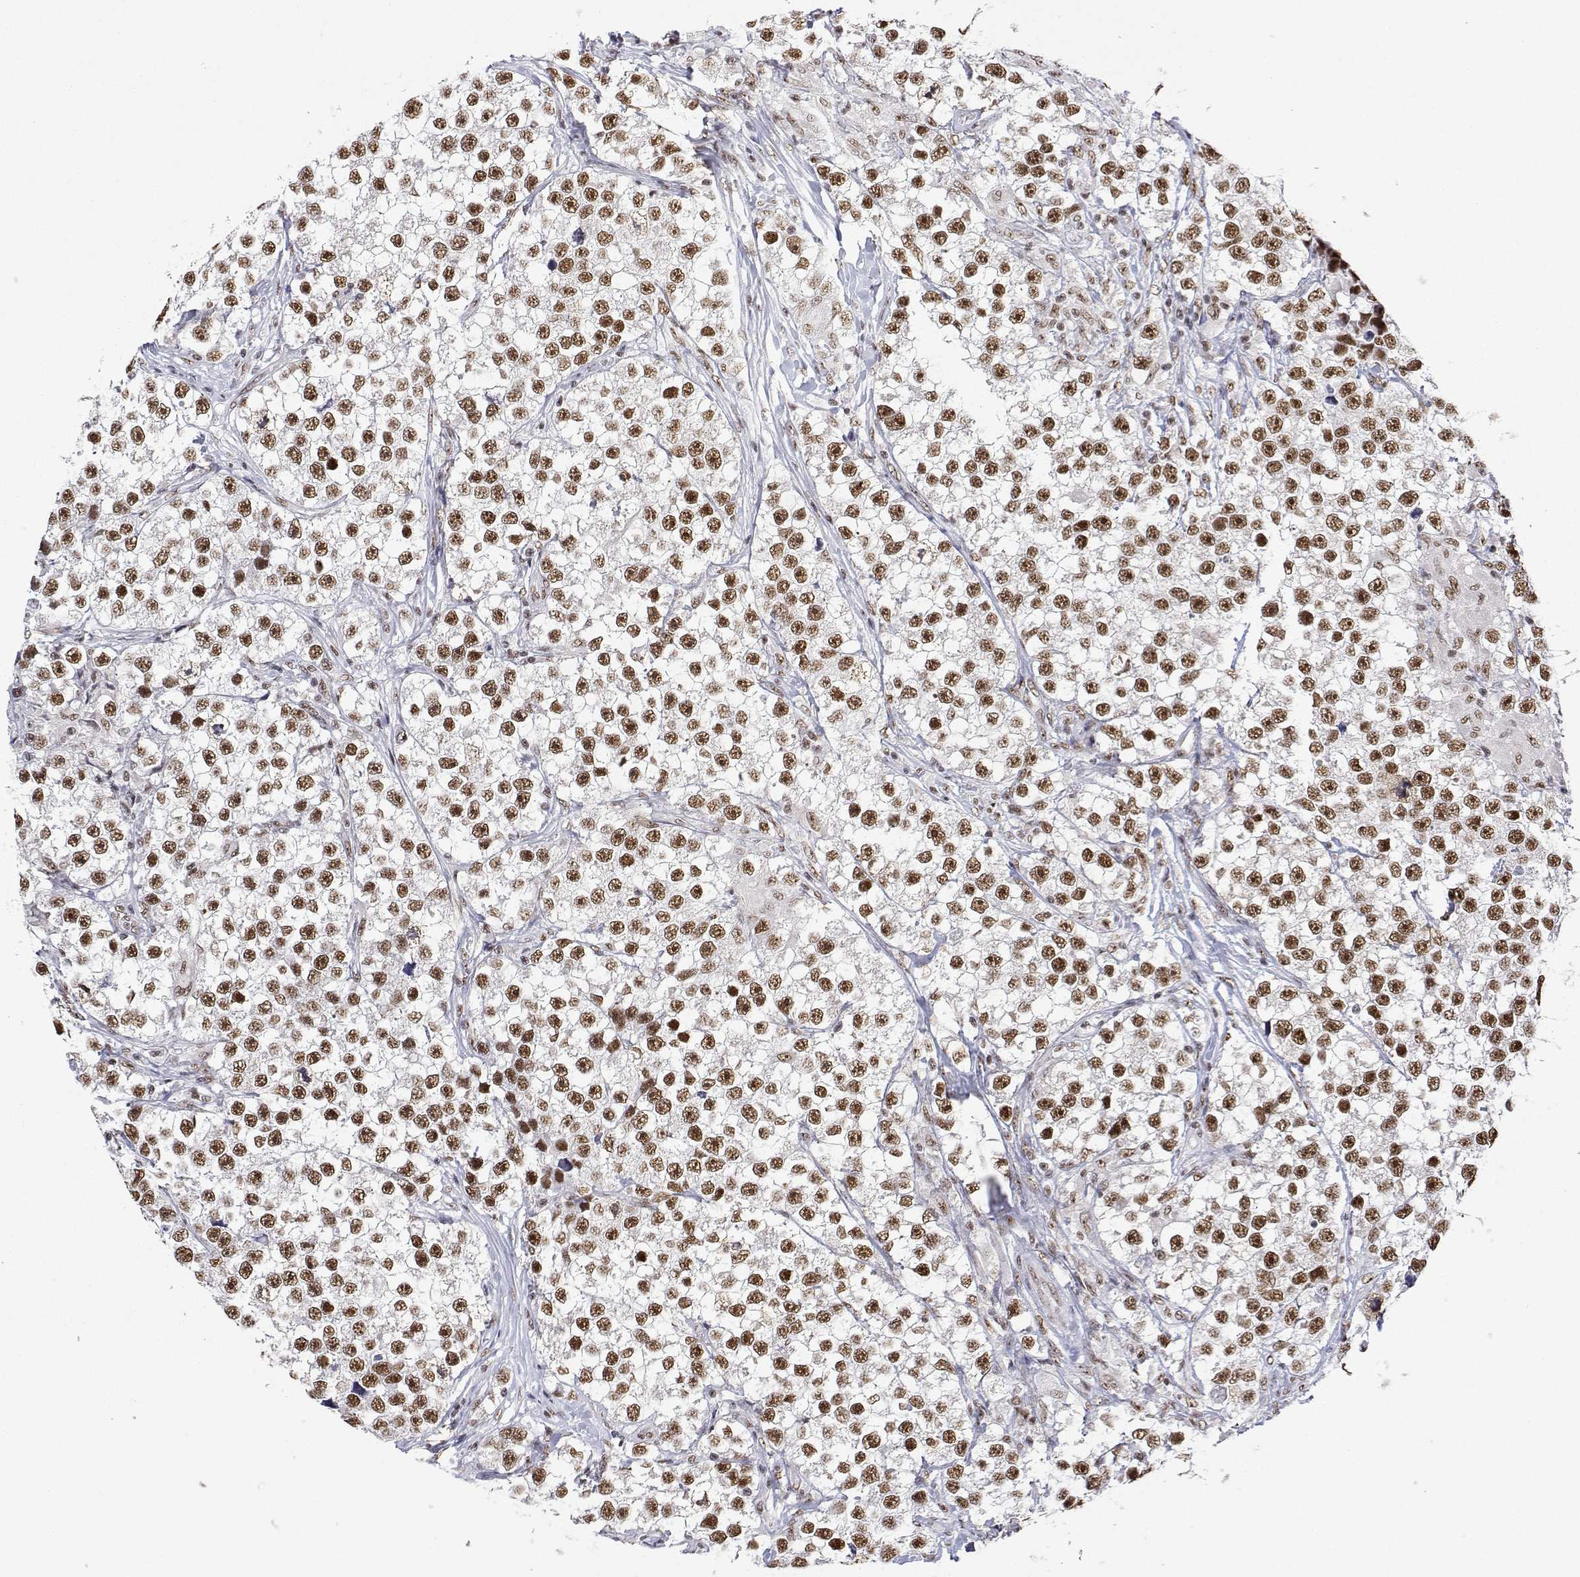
{"staining": {"intensity": "strong", "quantity": ">75%", "location": "nuclear"}, "tissue": "testis cancer", "cell_type": "Tumor cells", "image_type": "cancer", "snomed": [{"axis": "morphology", "description": "Seminoma, NOS"}, {"axis": "topography", "description": "Testis"}], "caption": "Approximately >75% of tumor cells in human testis cancer (seminoma) exhibit strong nuclear protein expression as visualized by brown immunohistochemical staining.", "gene": "ADAR", "patient": {"sex": "male", "age": 46}}